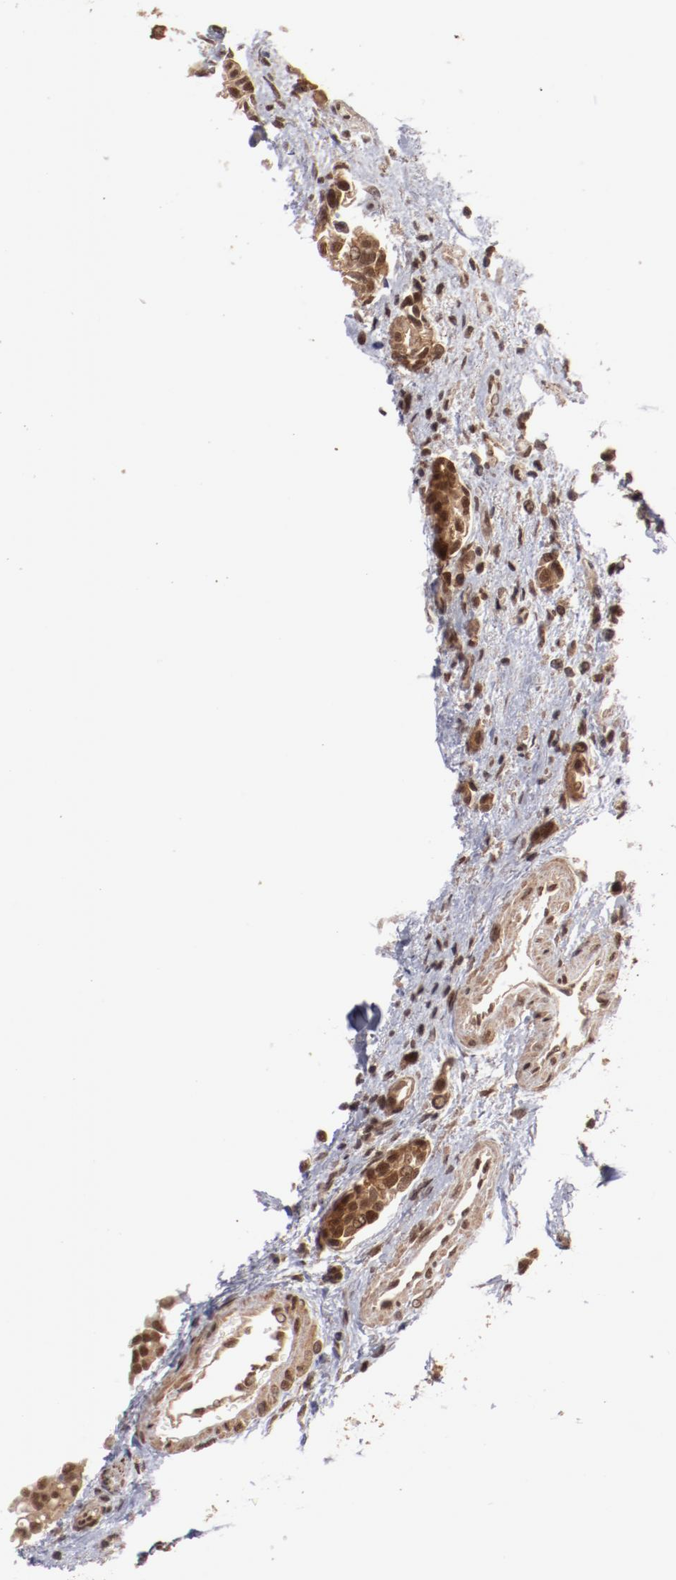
{"staining": {"intensity": "moderate", "quantity": ">75%", "location": "cytoplasmic/membranous,nuclear"}, "tissue": "urothelial cancer", "cell_type": "Tumor cells", "image_type": "cancer", "snomed": [{"axis": "morphology", "description": "Urothelial carcinoma, High grade"}, {"axis": "topography", "description": "Urinary bladder"}], "caption": "Urothelial carcinoma (high-grade) stained with a protein marker displays moderate staining in tumor cells.", "gene": "CLOCK", "patient": {"sex": "male", "age": 78}}